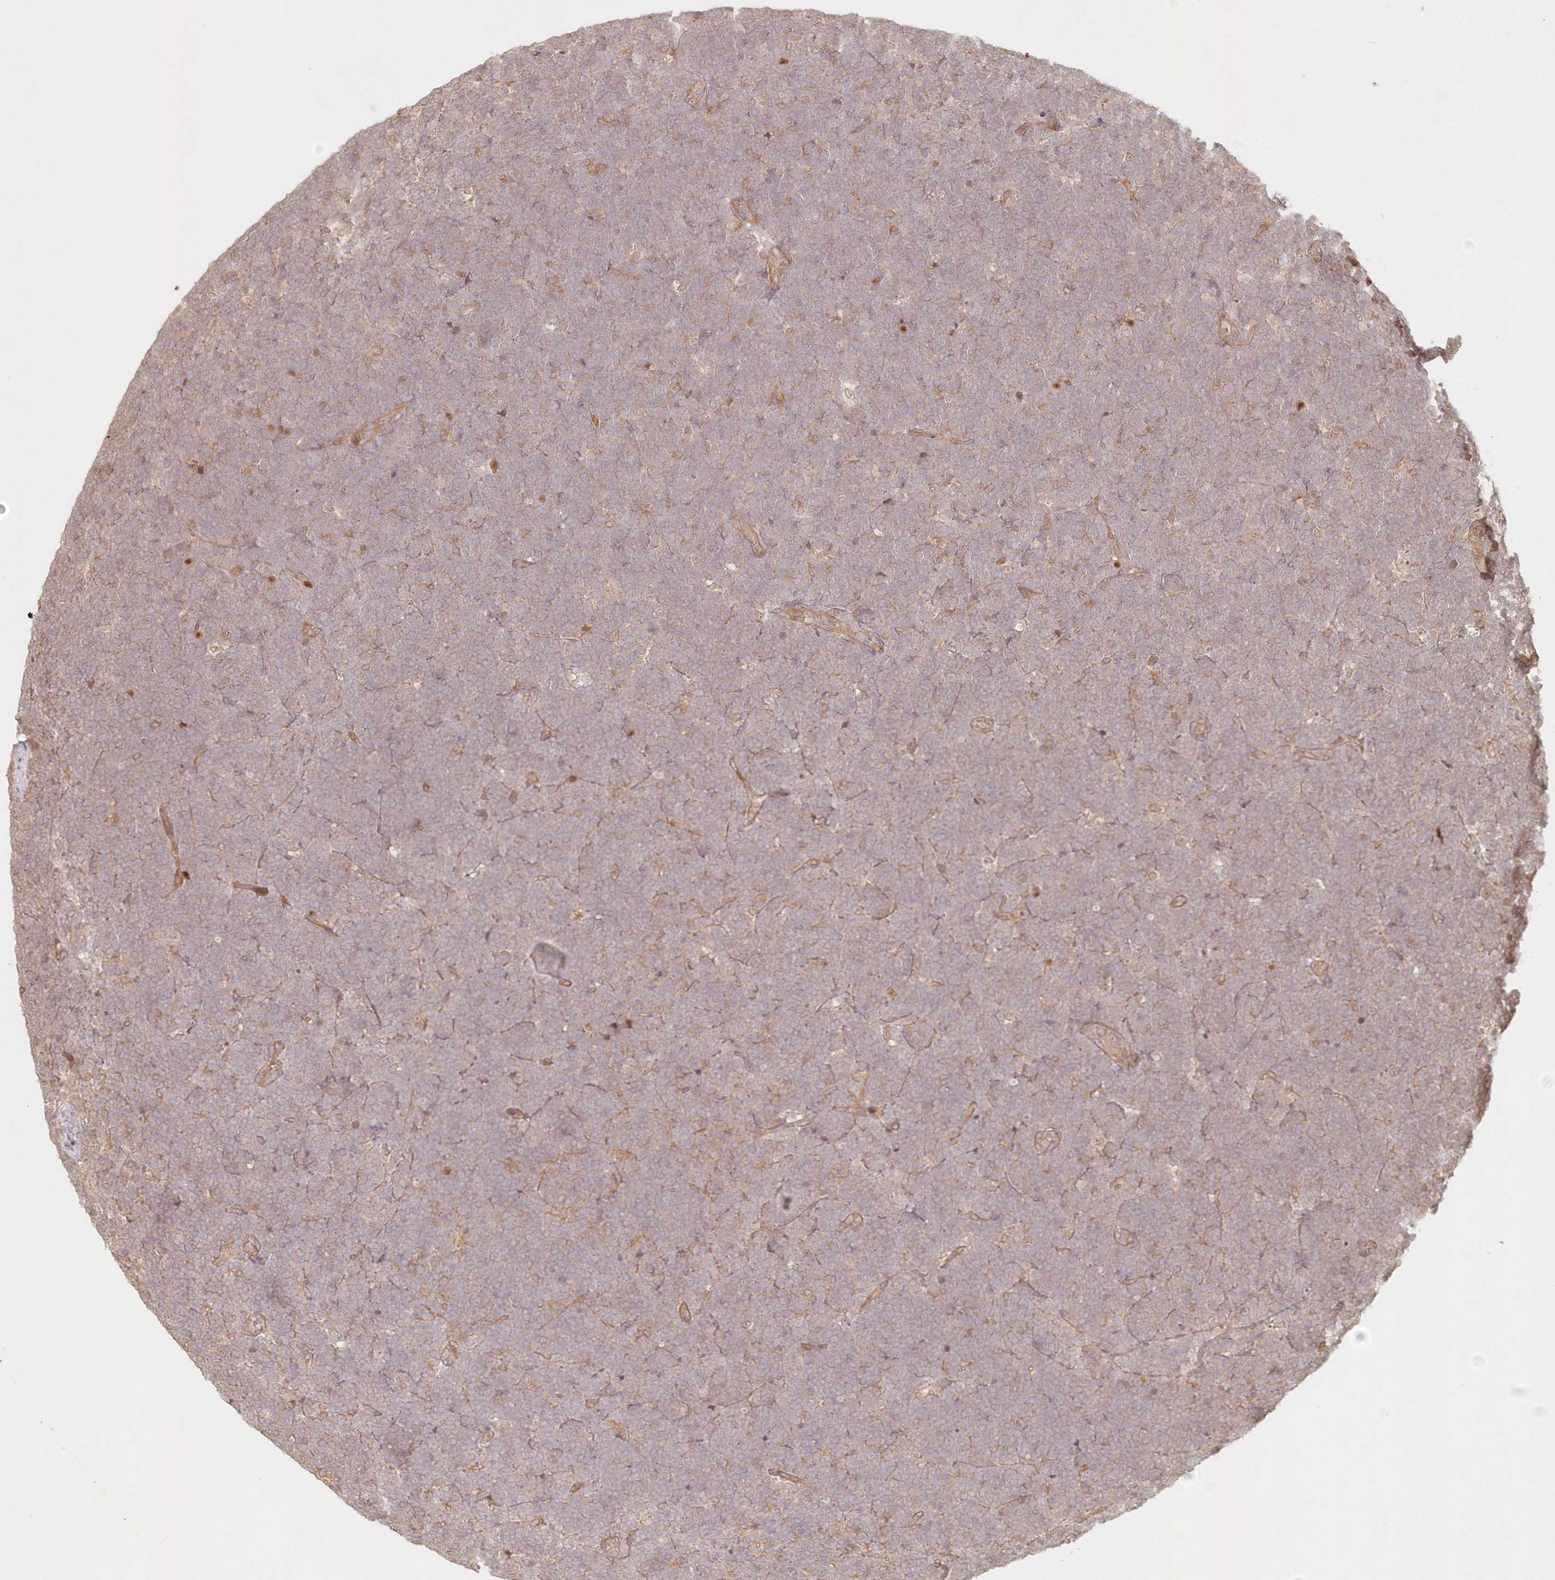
{"staining": {"intensity": "moderate", "quantity": "25%-75%", "location": "cytoplasmic/membranous"}, "tissue": "lymphoma", "cell_type": "Tumor cells", "image_type": "cancer", "snomed": [{"axis": "morphology", "description": "Malignant lymphoma, non-Hodgkin's type, High grade"}, {"axis": "topography", "description": "Lymph node"}], "caption": "Human malignant lymphoma, non-Hodgkin's type (high-grade) stained for a protein (brown) reveals moderate cytoplasmic/membranous positive expression in approximately 25%-75% of tumor cells.", "gene": "KIAA0232", "patient": {"sex": "male", "age": 13}}